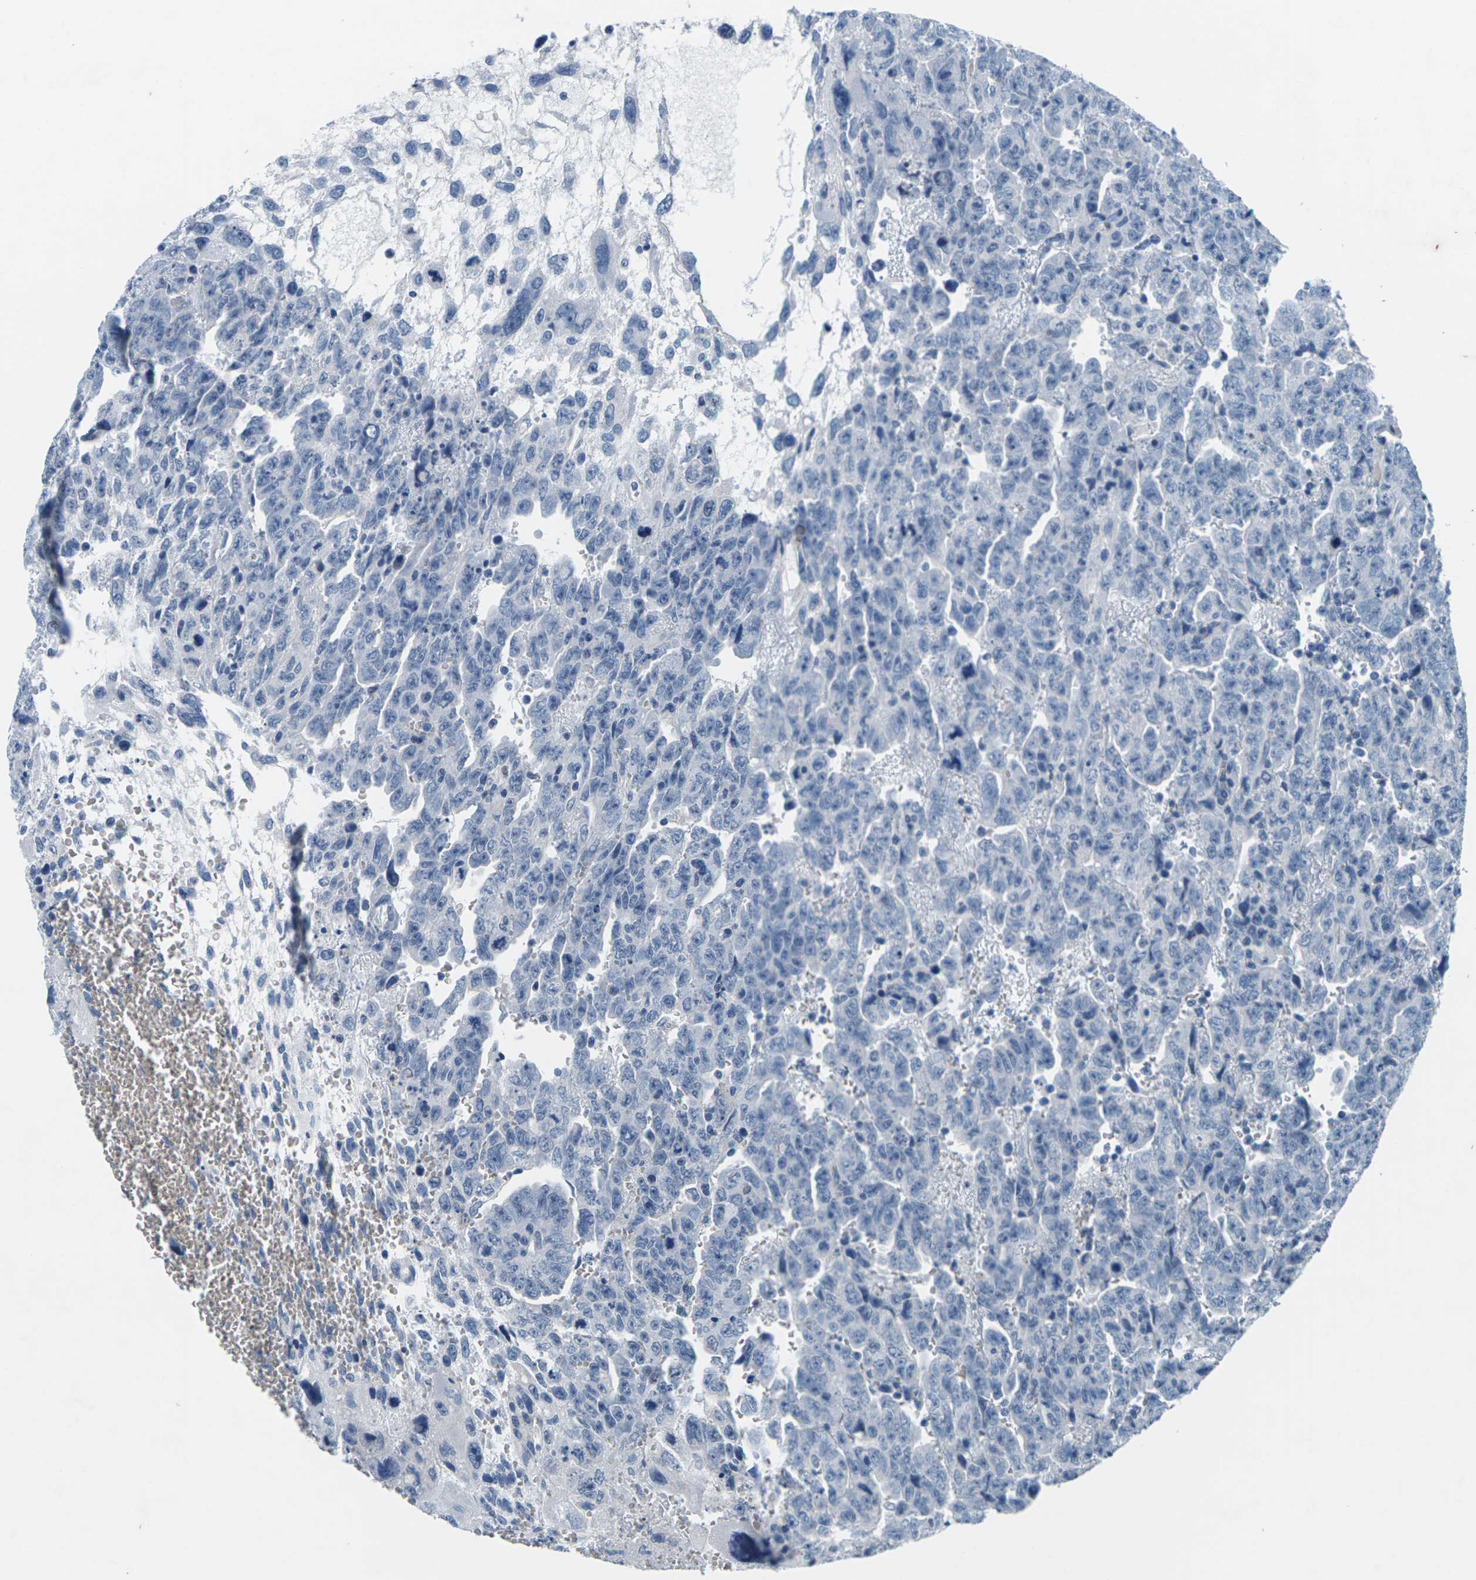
{"staining": {"intensity": "negative", "quantity": "none", "location": "none"}, "tissue": "testis cancer", "cell_type": "Tumor cells", "image_type": "cancer", "snomed": [{"axis": "morphology", "description": "Carcinoma, Embryonal, NOS"}, {"axis": "topography", "description": "Testis"}], "caption": "DAB immunohistochemical staining of human testis cancer reveals no significant staining in tumor cells.", "gene": "UMOD", "patient": {"sex": "male", "age": 28}}